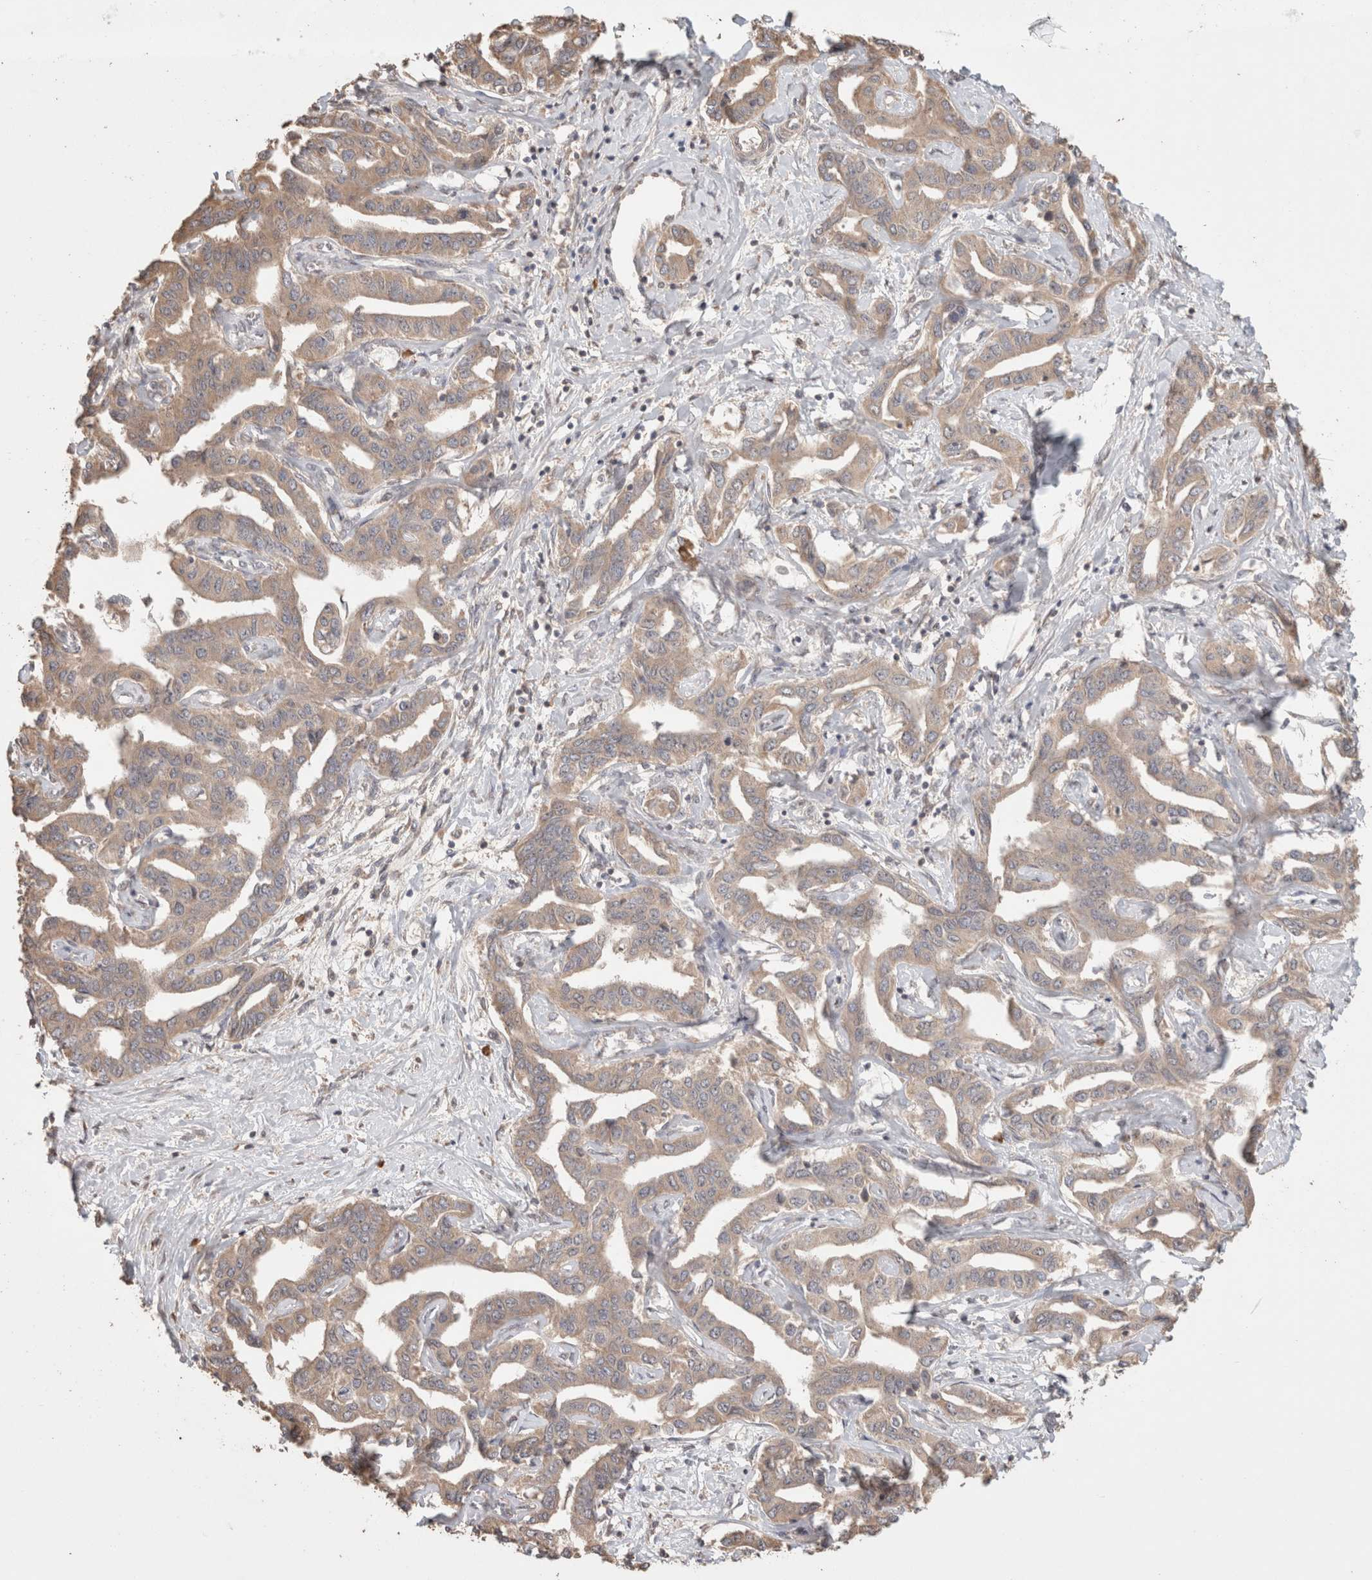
{"staining": {"intensity": "weak", "quantity": ">75%", "location": "cytoplasmic/membranous"}, "tissue": "liver cancer", "cell_type": "Tumor cells", "image_type": "cancer", "snomed": [{"axis": "morphology", "description": "Cholangiocarcinoma"}, {"axis": "topography", "description": "Liver"}], "caption": "Tumor cells exhibit low levels of weak cytoplasmic/membranous positivity in approximately >75% of cells in human liver cancer (cholangiocarcinoma). The protein of interest is stained brown, and the nuclei are stained in blue (DAB IHC with brightfield microscopy, high magnification).", "gene": "HROB", "patient": {"sex": "male", "age": 59}}